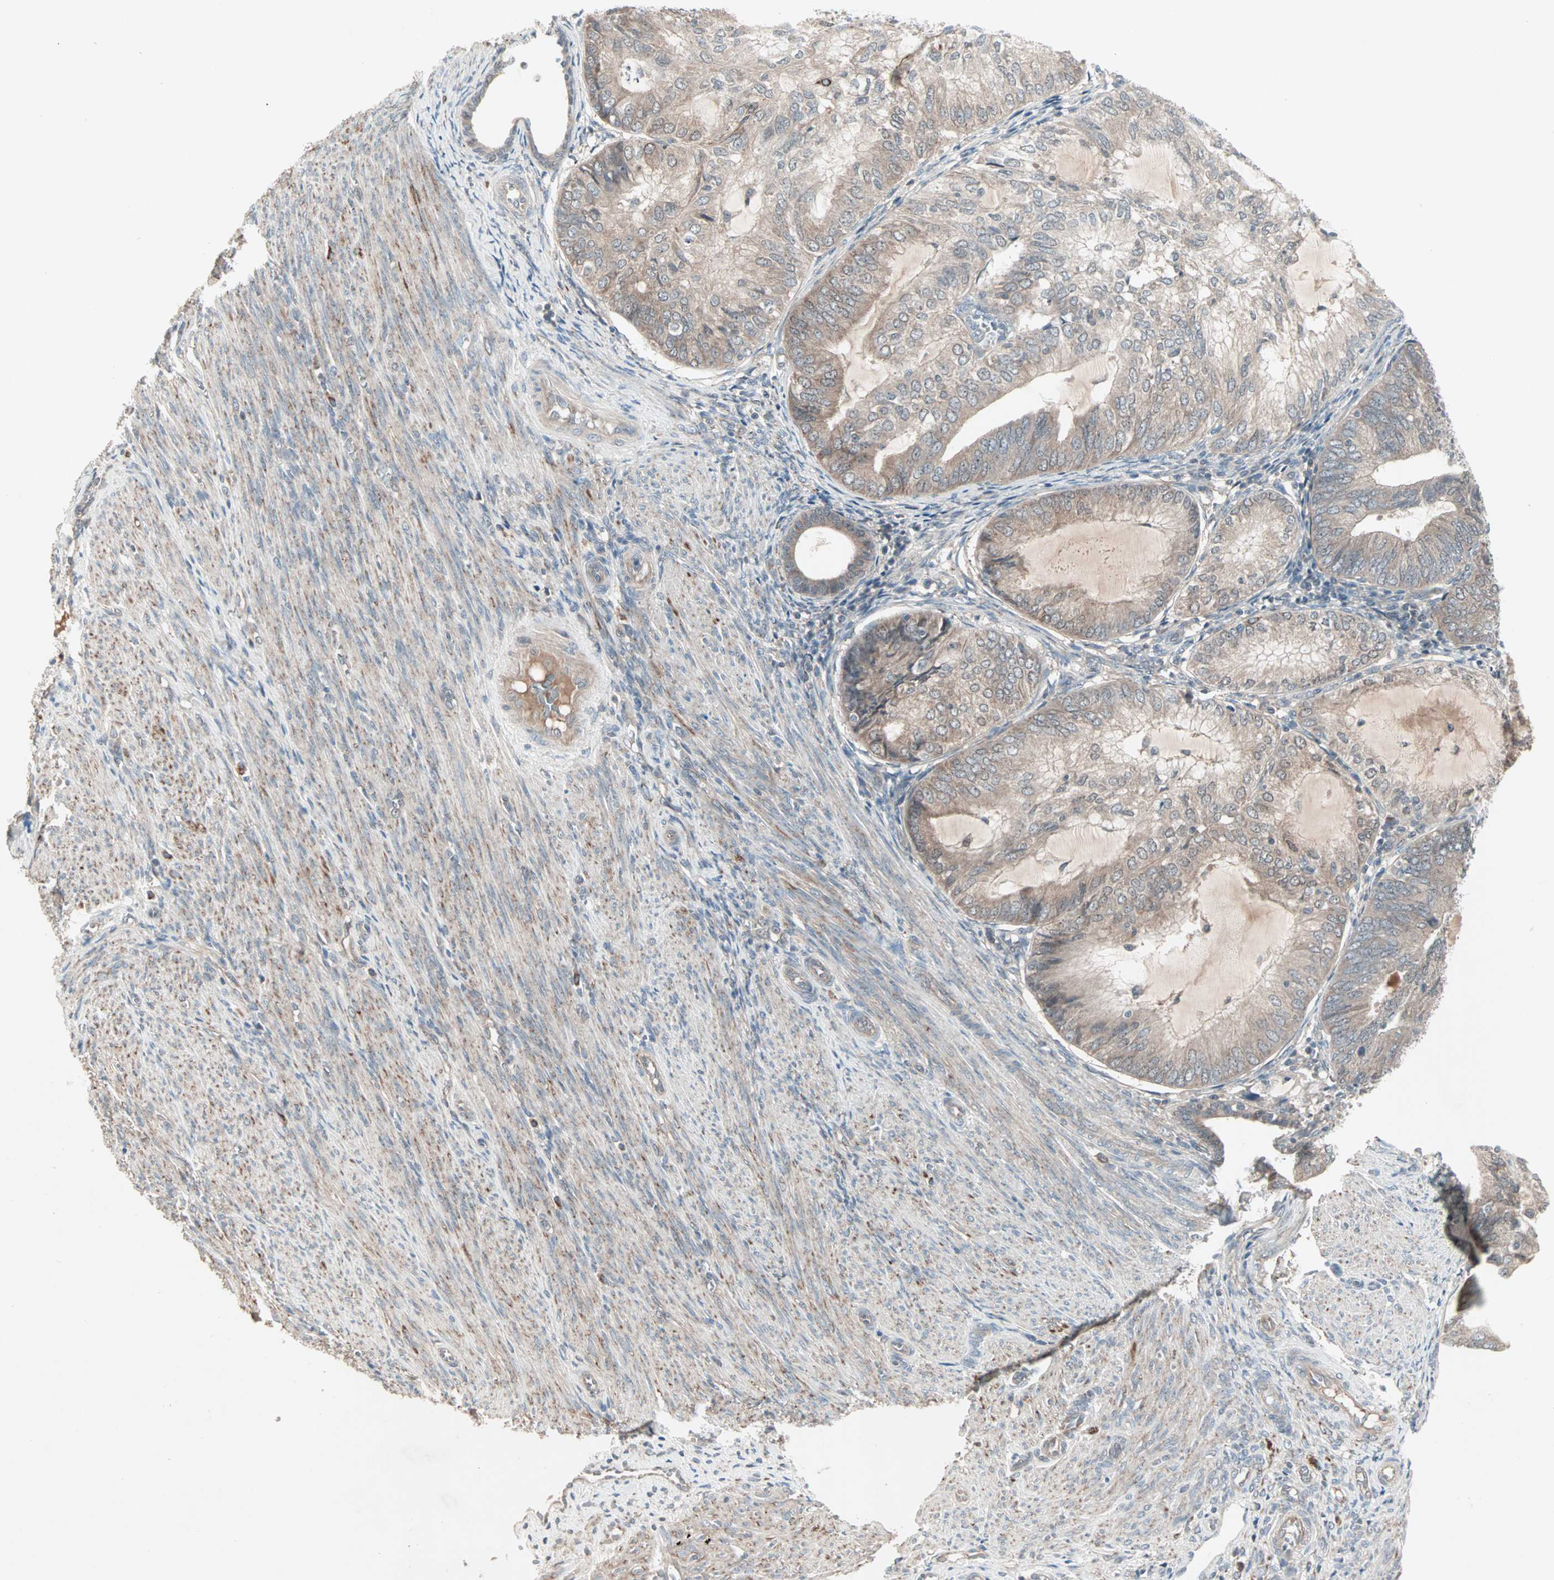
{"staining": {"intensity": "moderate", "quantity": "25%-75%", "location": "cytoplasmic/membranous"}, "tissue": "endometrial cancer", "cell_type": "Tumor cells", "image_type": "cancer", "snomed": [{"axis": "morphology", "description": "Adenocarcinoma, NOS"}, {"axis": "topography", "description": "Endometrium"}], "caption": "Protein analysis of endometrial cancer tissue shows moderate cytoplasmic/membranous expression in approximately 25%-75% of tumor cells. Nuclei are stained in blue.", "gene": "JMJD7-PLA2G4B", "patient": {"sex": "female", "age": 81}}